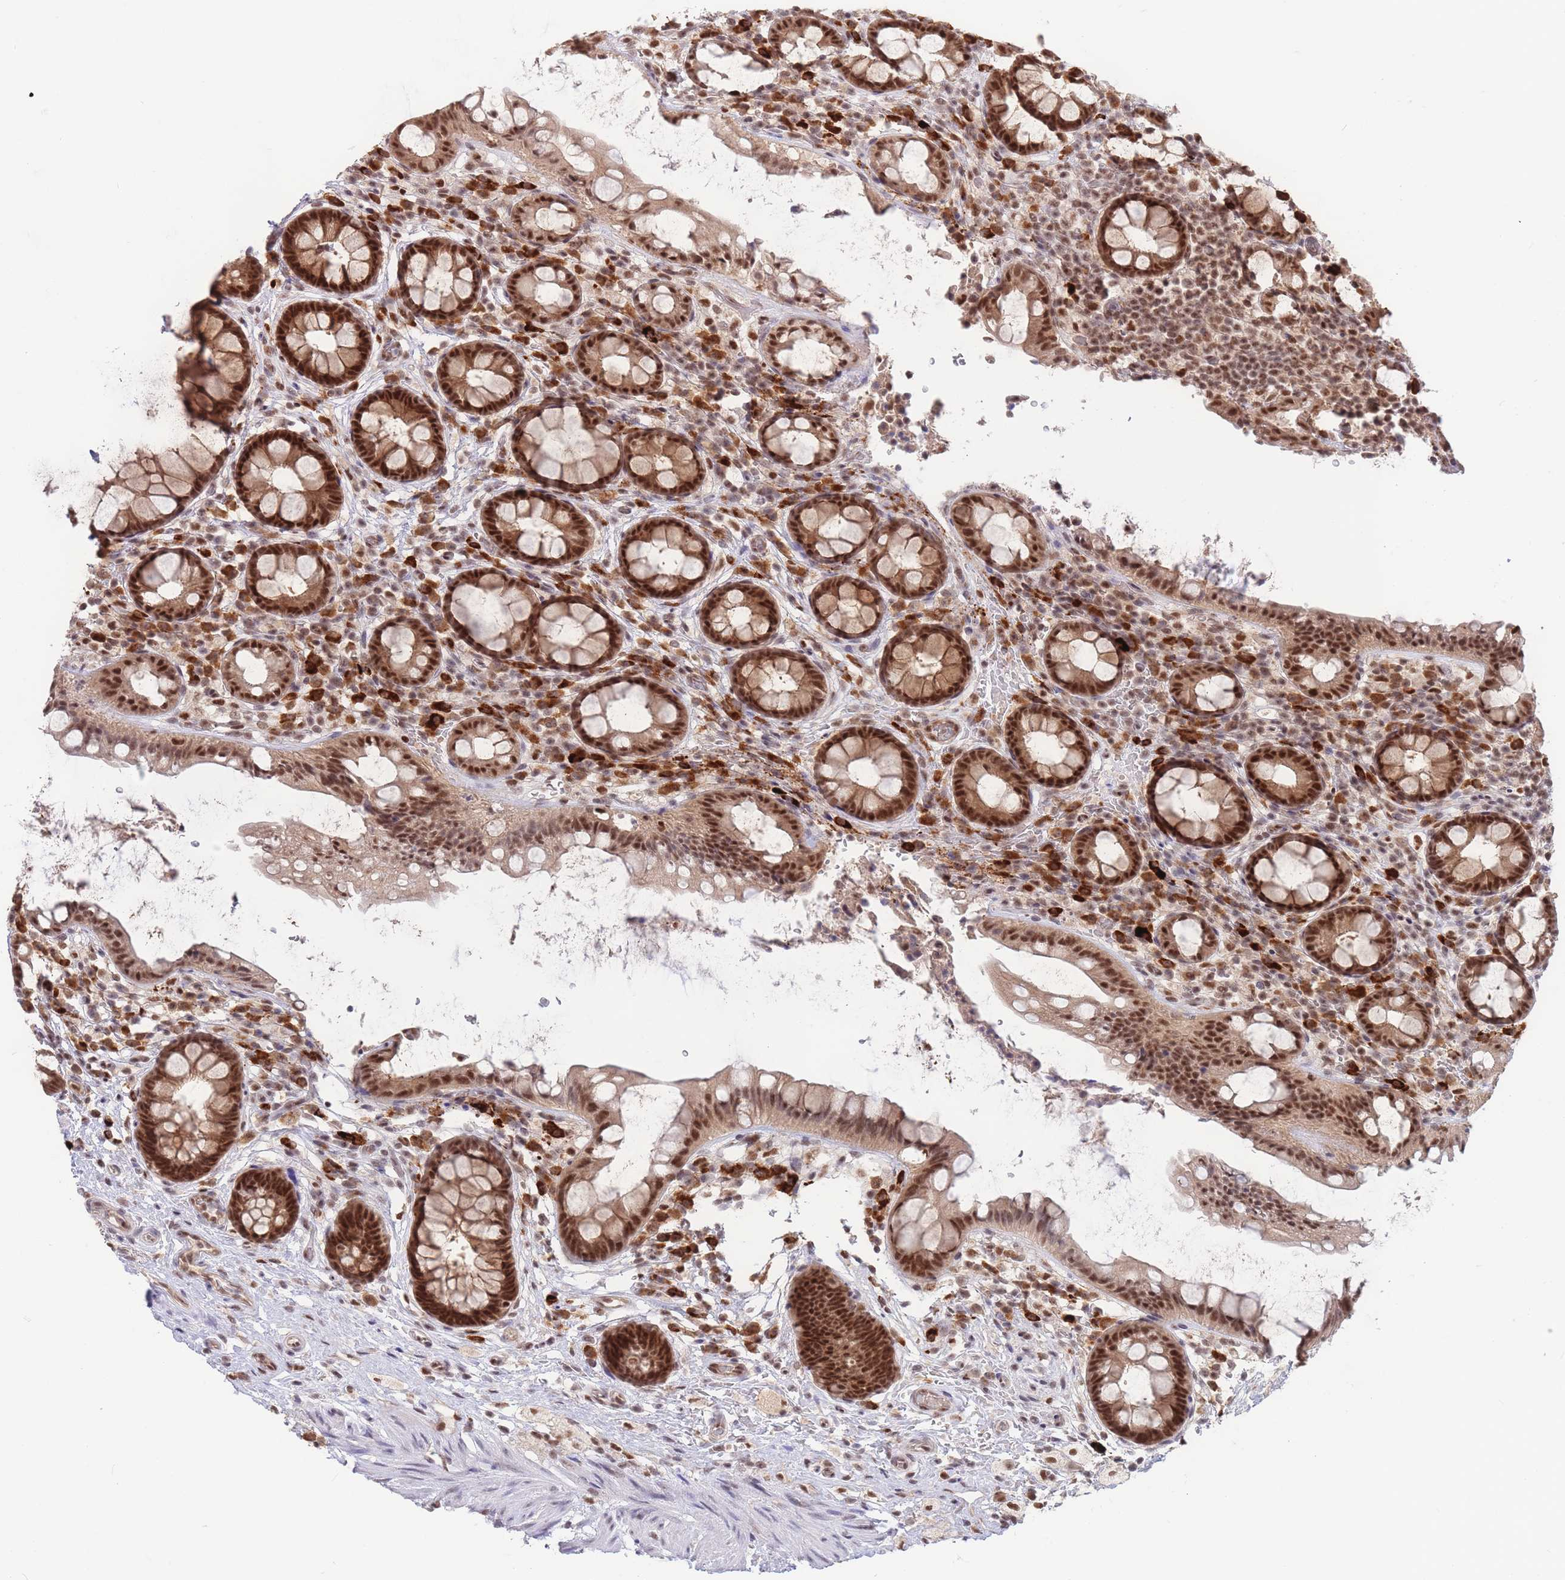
{"staining": {"intensity": "strong", "quantity": ">75%", "location": "nuclear"}, "tissue": "rectum", "cell_type": "Glandular cells", "image_type": "normal", "snomed": [{"axis": "morphology", "description": "Normal tissue, NOS"}, {"axis": "topography", "description": "Rectum"}, {"axis": "topography", "description": "Peripheral nerve tissue"}], "caption": "IHC (DAB) staining of benign rectum demonstrates strong nuclear protein expression in about >75% of glandular cells.", "gene": "SMAD9", "patient": {"sex": "female", "age": 69}}